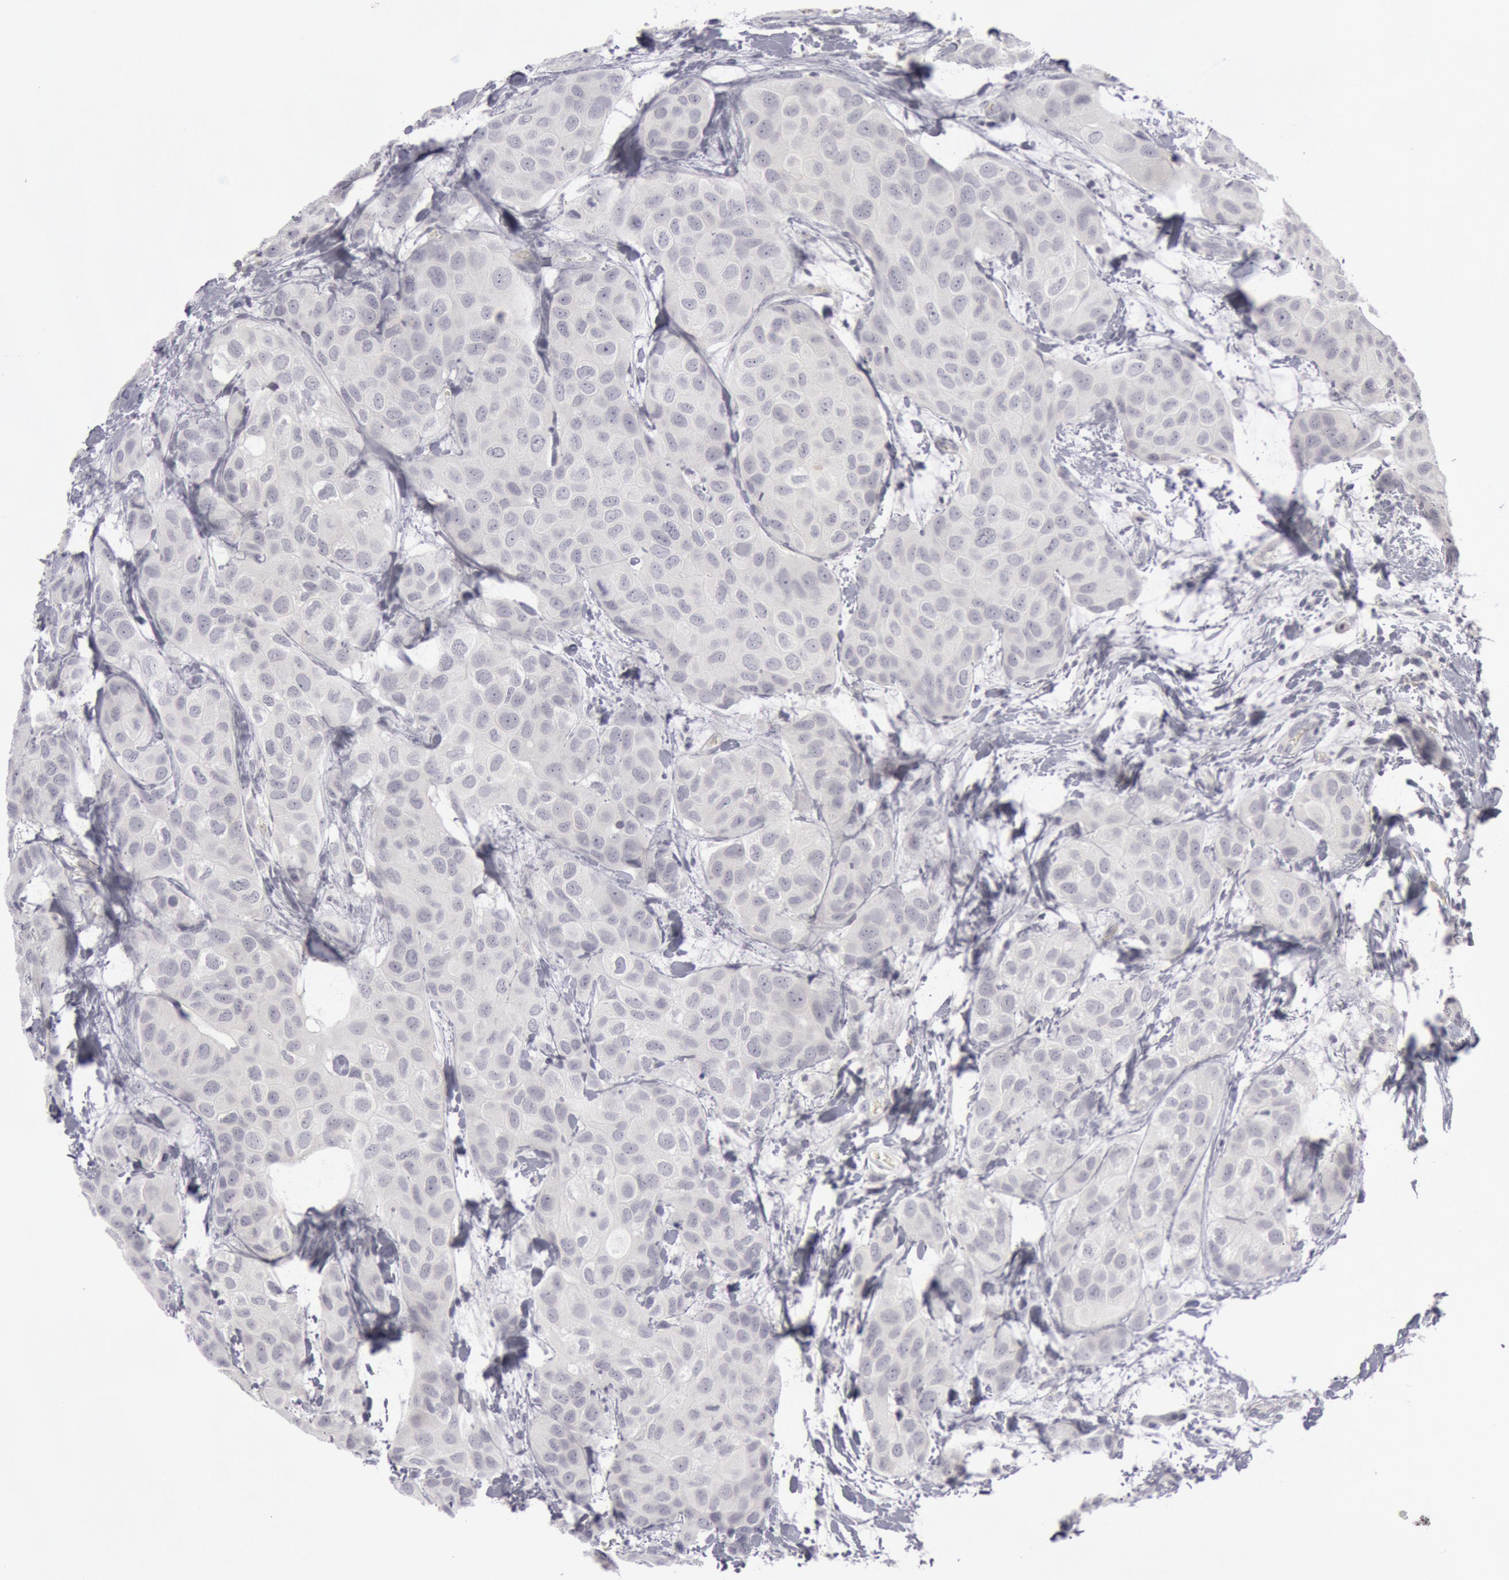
{"staining": {"intensity": "negative", "quantity": "none", "location": "none"}, "tissue": "breast cancer", "cell_type": "Tumor cells", "image_type": "cancer", "snomed": [{"axis": "morphology", "description": "Duct carcinoma"}, {"axis": "topography", "description": "Breast"}], "caption": "Invasive ductal carcinoma (breast) was stained to show a protein in brown. There is no significant expression in tumor cells.", "gene": "KRT16", "patient": {"sex": "female", "age": 68}}